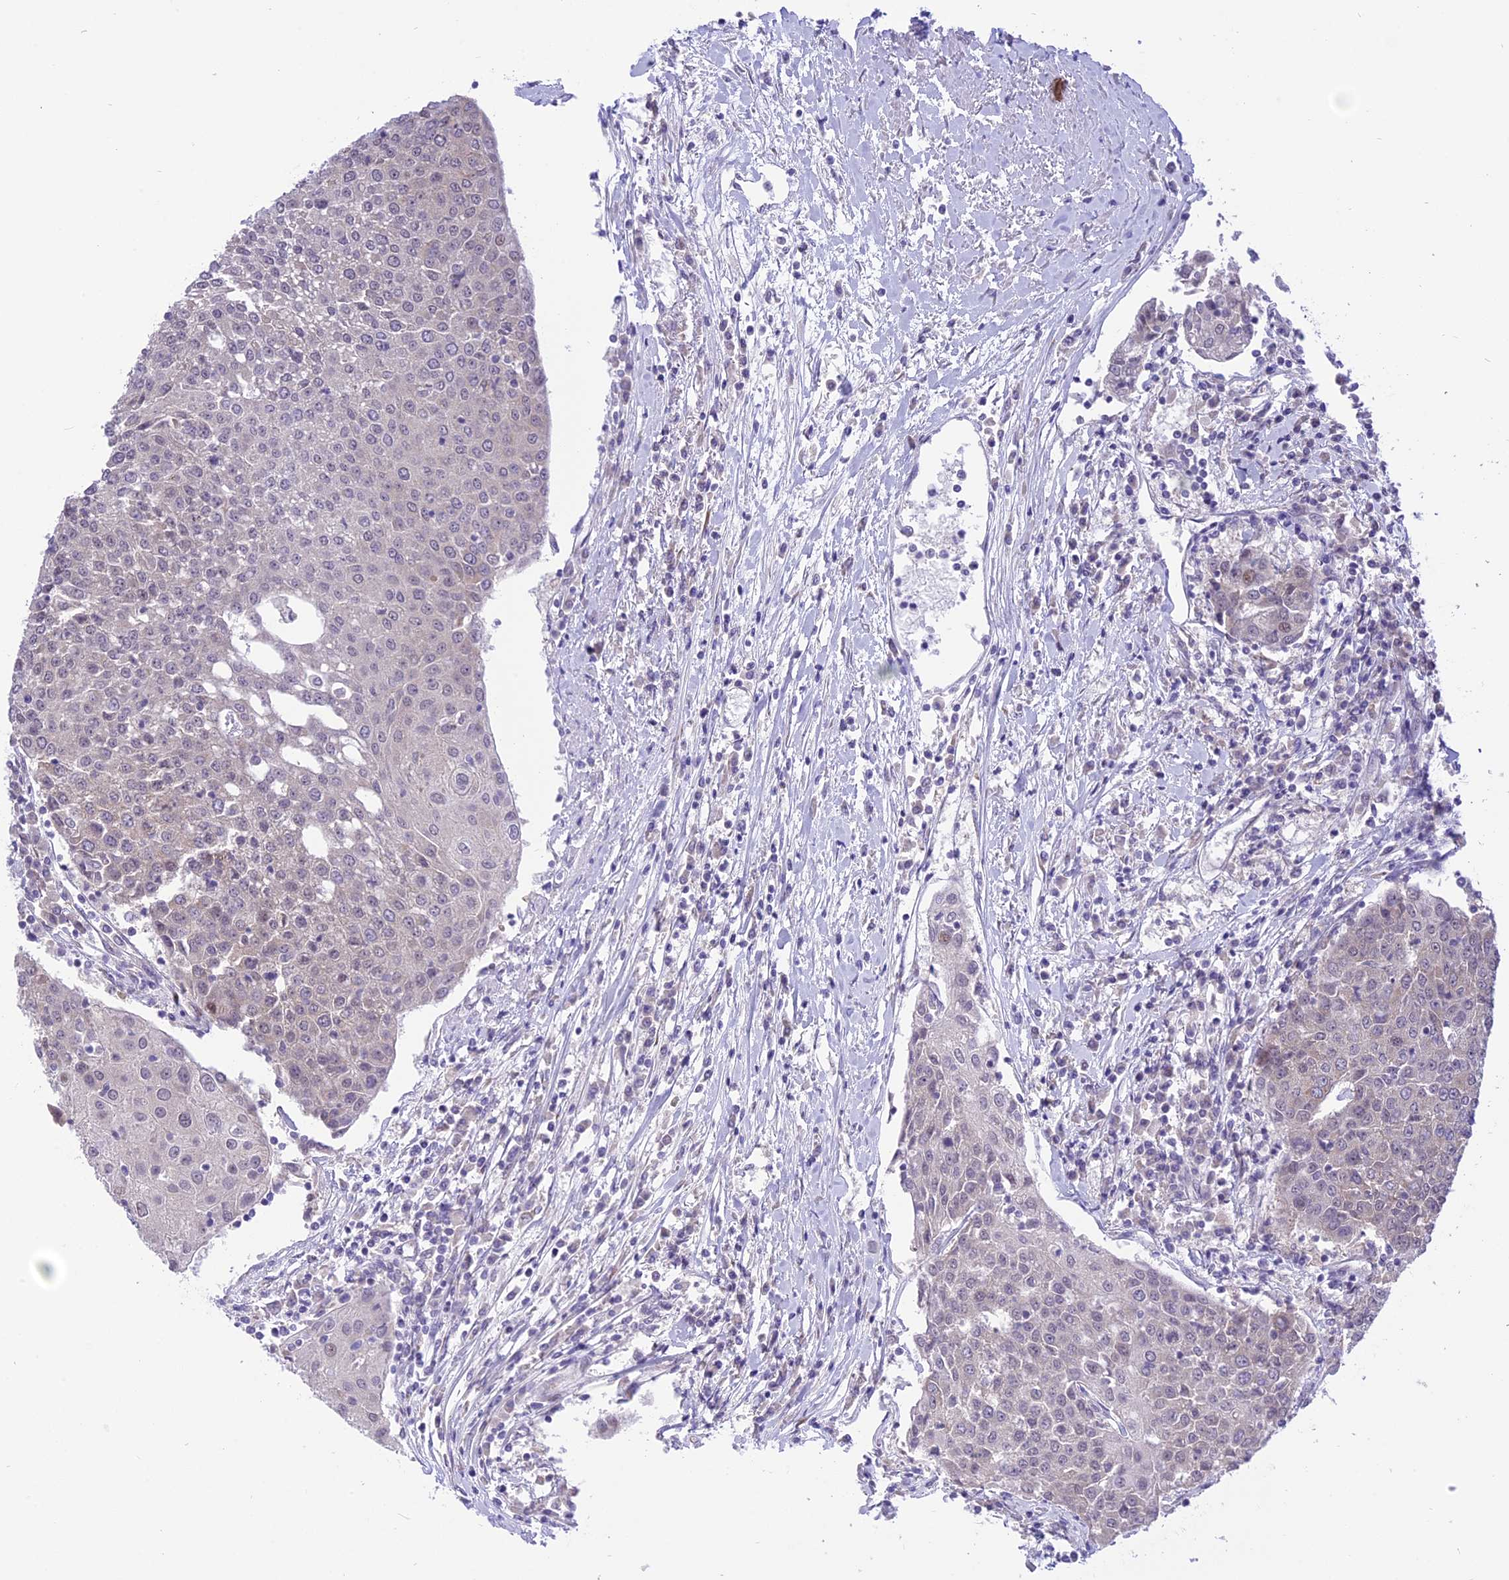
{"staining": {"intensity": "negative", "quantity": "none", "location": "none"}, "tissue": "urothelial cancer", "cell_type": "Tumor cells", "image_type": "cancer", "snomed": [{"axis": "morphology", "description": "Urothelial carcinoma, High grade"}, {"axis": "topography", "description": "Urinary bladder"}], "caption": "The photomicrograph reveals no staining of tumor cells in urothelial cancer.", "gene": "ZNF837", "patient": {"sex": "female", "age": 85}}